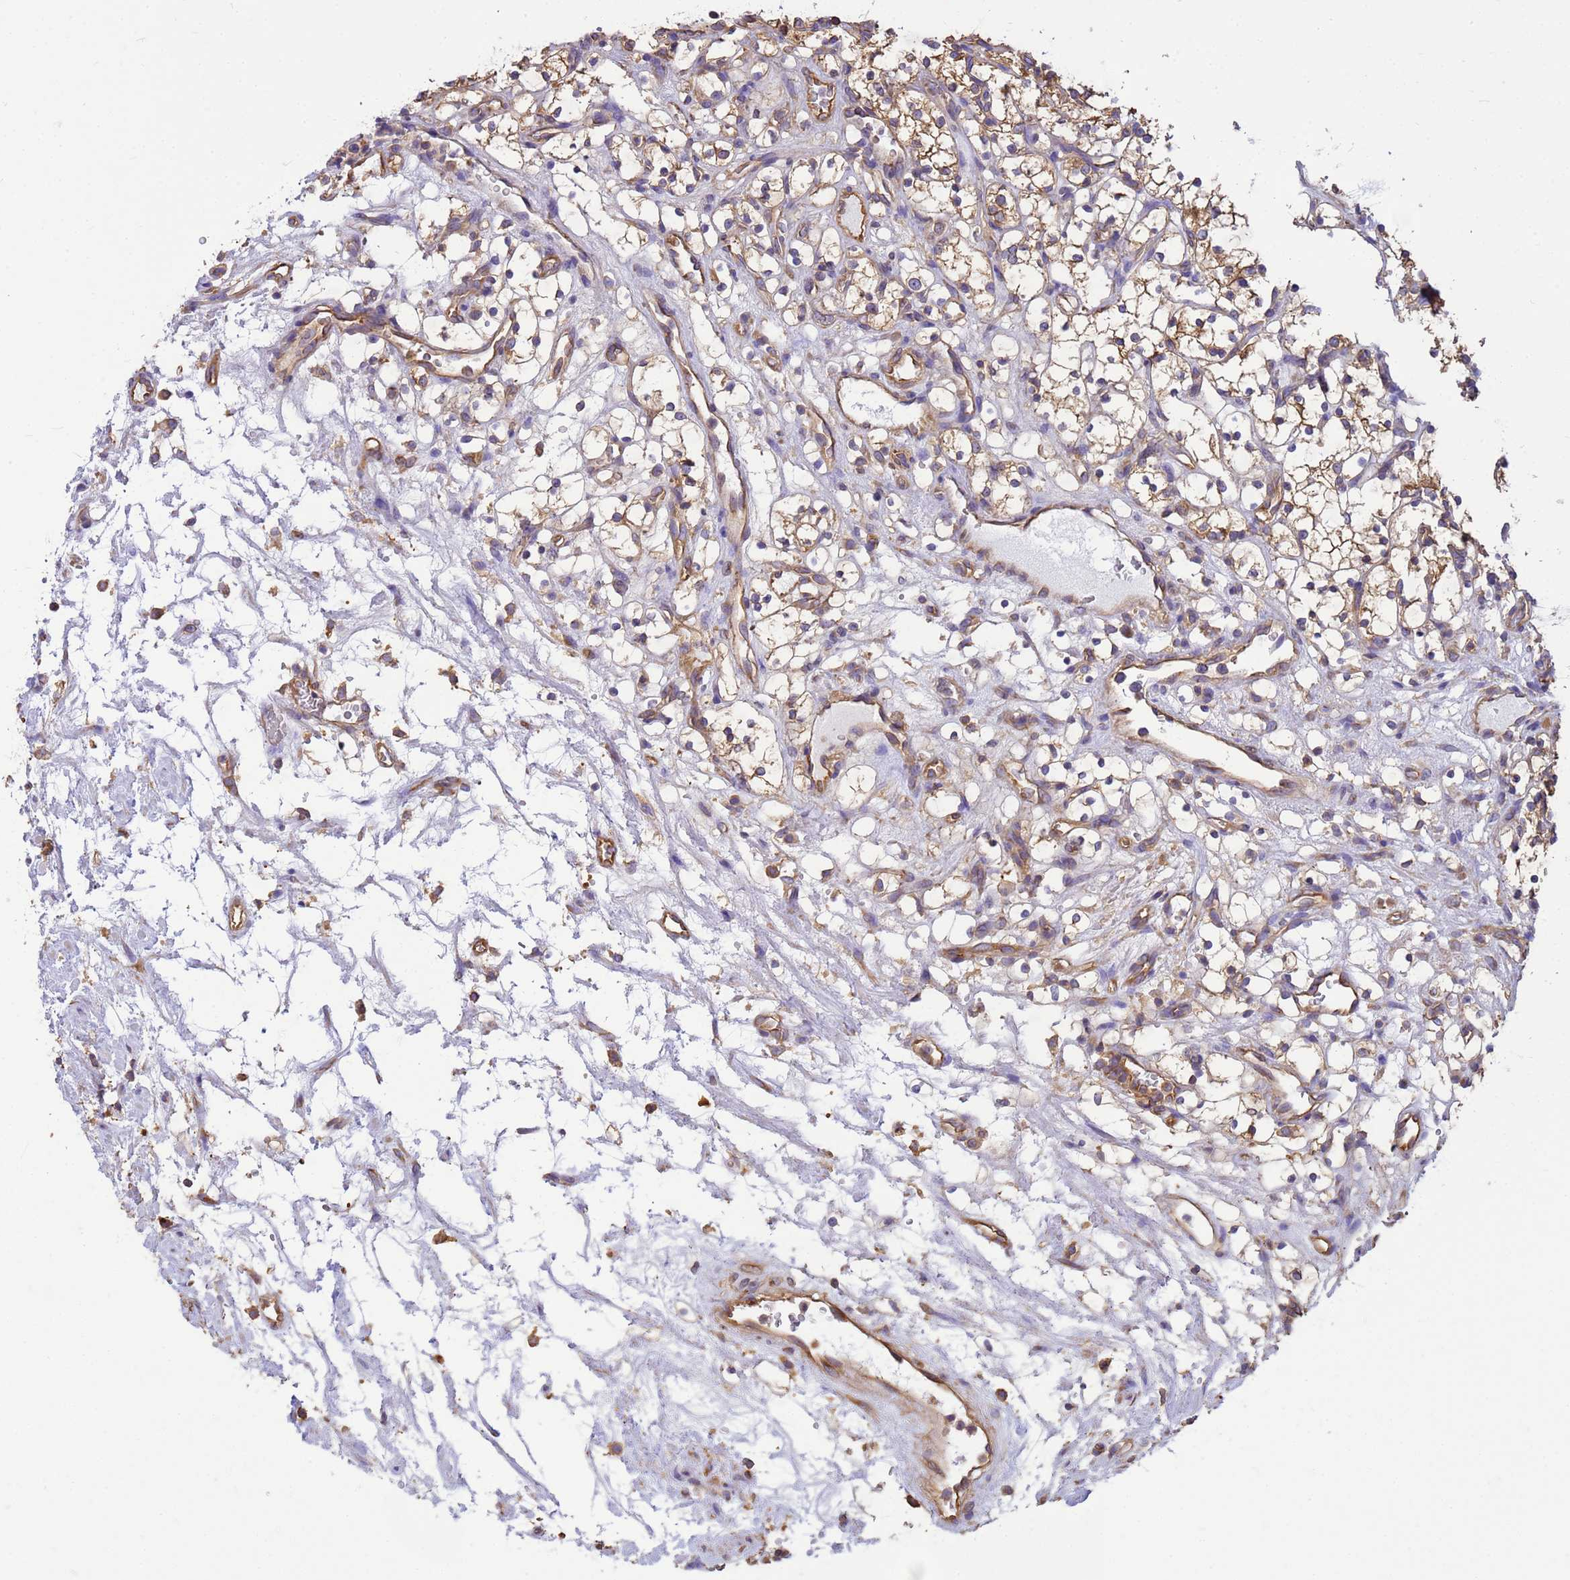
{"staining": {"intensity": "moderate", "quantity": ">75%", "location": "cytoplasmic/membranous"}, "tissue": "renal cancer", "cell_type": "Tumor cells", "image_type": "cancer", "snomed": [{"axis": "morphology", "description": "Adenocarcinoma, NOS"}, {"axis": "topography", "description": "Kidney"}], "caption": "Human adenocarcinoma (renal) stained for a protein (brown) demonstrates moderate cytoplasmic/membranous positive expression in about >75% of tumor cells.", "gene": "TUBB1", "patient": {"sex": "female", "age": 69}}